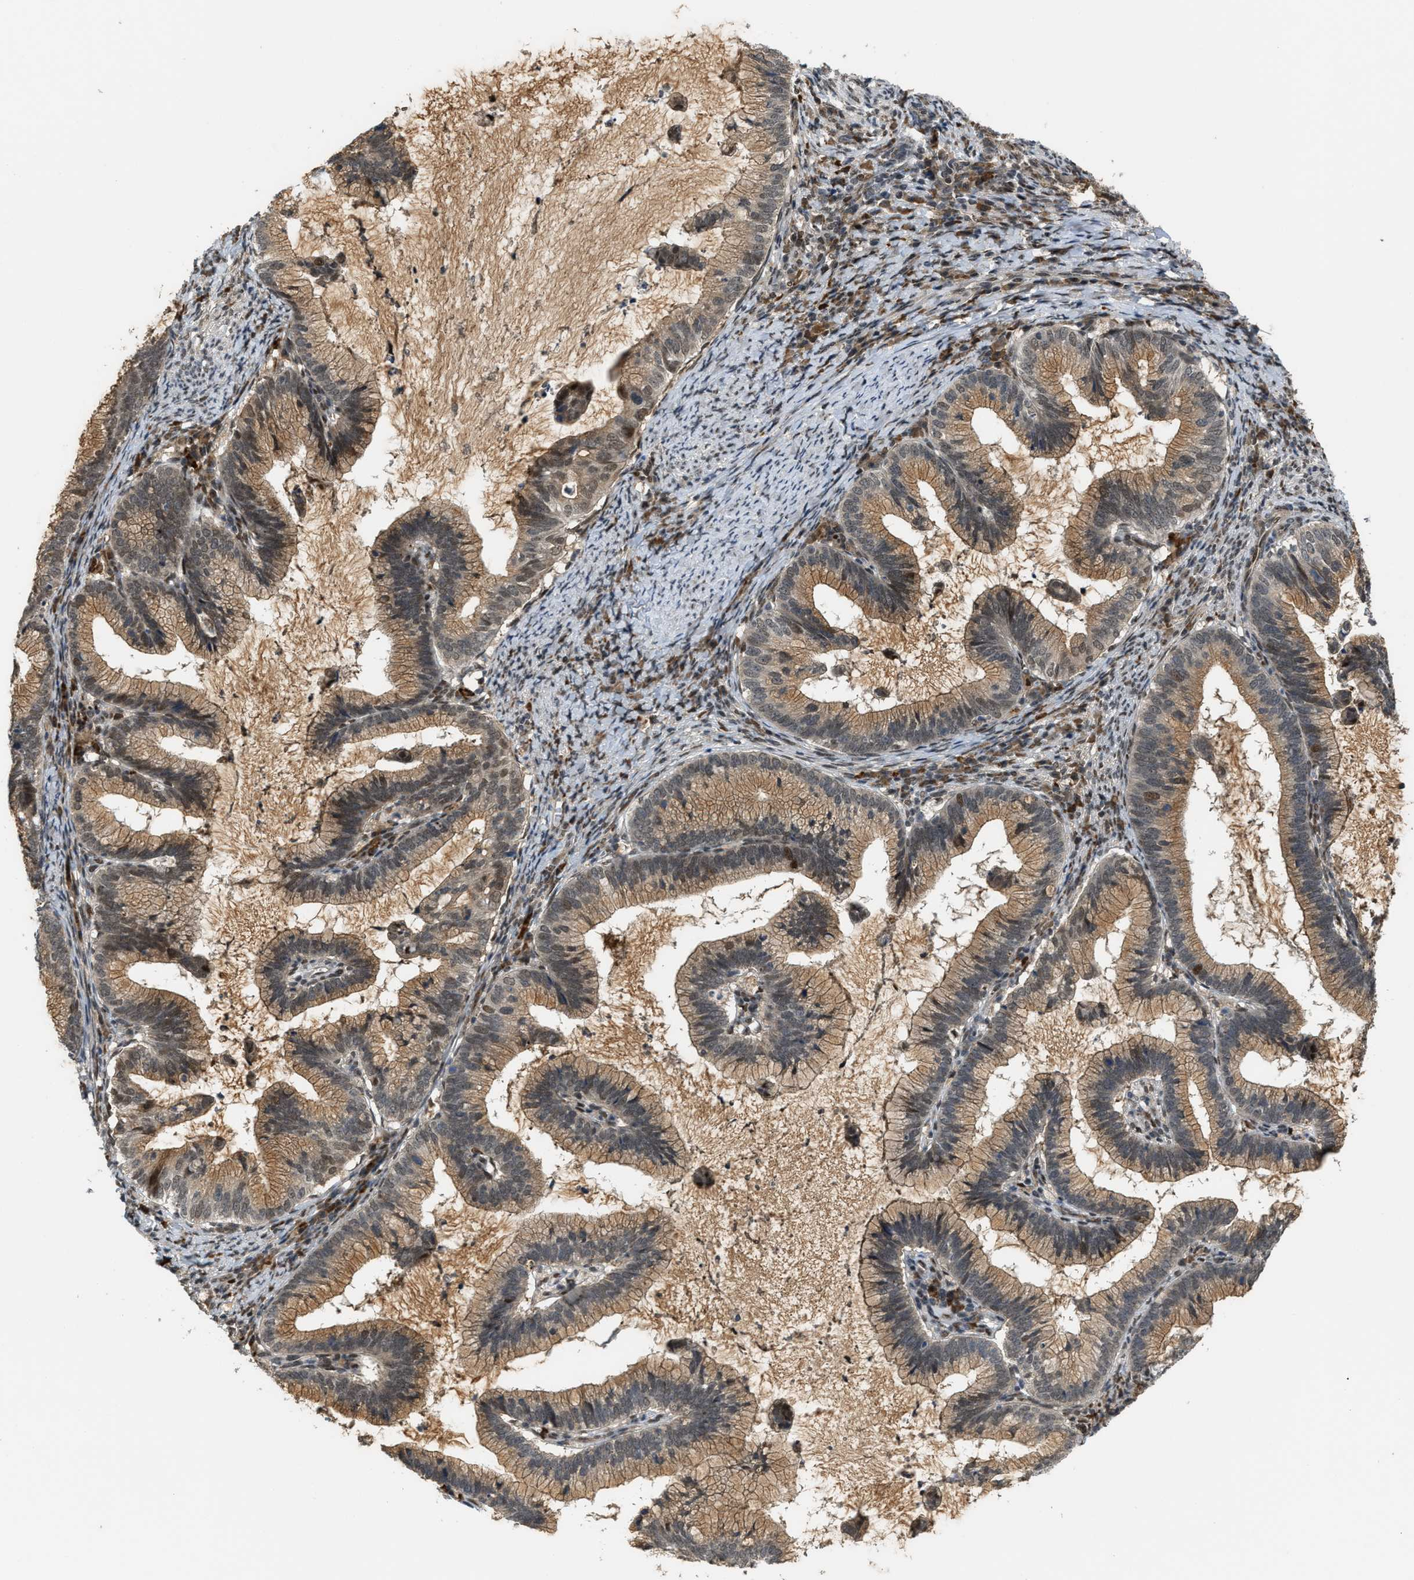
{"staining": {"intensity": "moderate", "quantity": ">75%", "location": "cytoplasmic/membranous,nuclear"}, "tissue": "cervical cancer", "cell_type": "Tumor cells", "image_type": "cancer", "snomed": [{"axis": "morphology", "description": "Adenocarcinoma, NOS"}, {"axis": "topography", "description": "Cervix"}], "caption": "Human cervical cancer stained with a protein marker shows moderate staining in tumor cells.", "gene": "SERTAD2", "patient": {"sex": "female", "age": 36}}